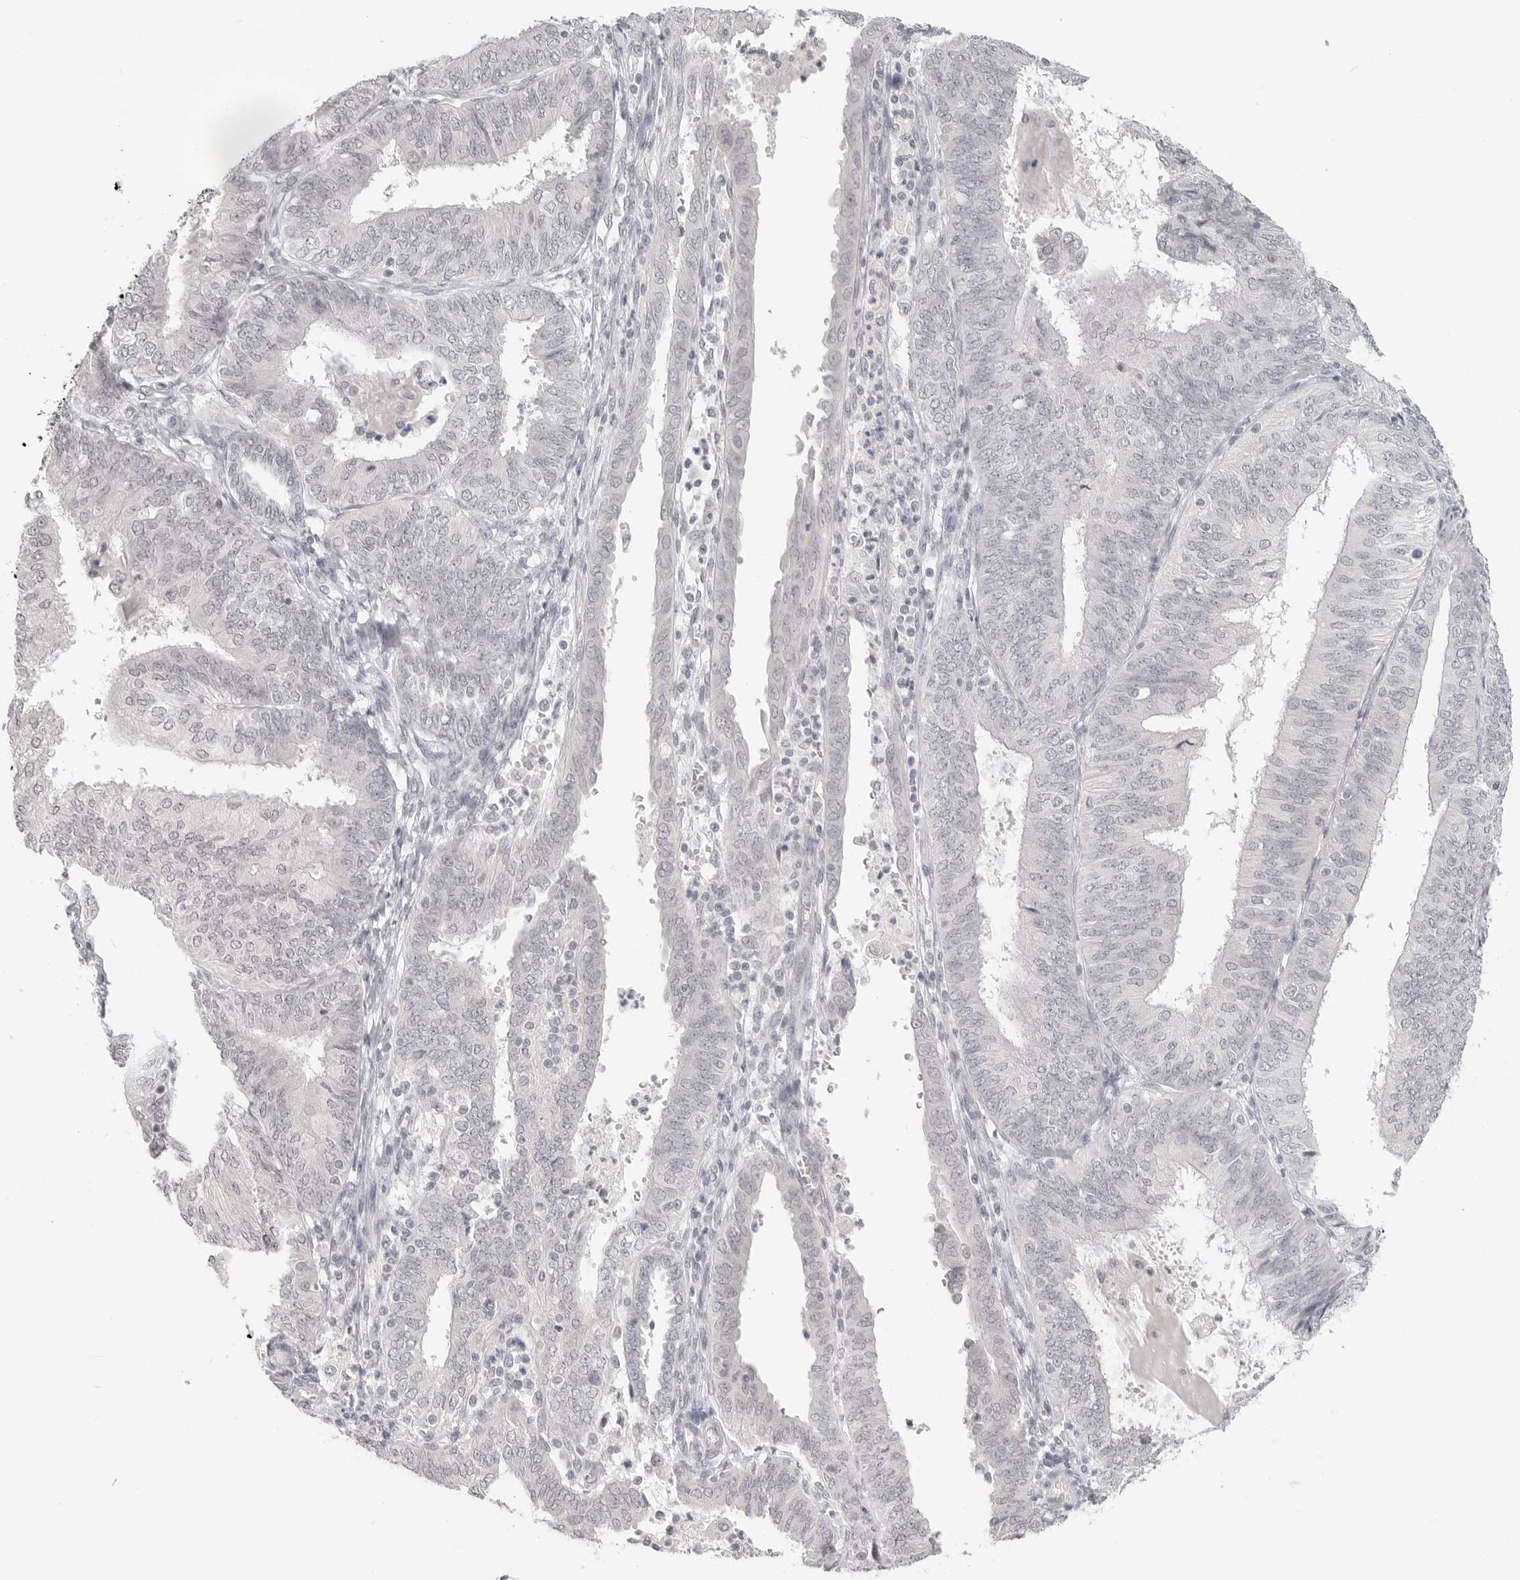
{"staining": {"intensity": "negative", "quantity": "none", "location": "none"}, "tissue": "endometrial cancer", "cell_type": "Tumor cells", "image_type": "cancer", "snomed": [{"axis": "morphology", "description": "Adenocarcinoma, NOS"}, {"axis": "topography", "description": "Endometrium"}], "caption": "A photomicrograph of adenocarcinoma (endometrial) stained for a protein exhibits no brown staining in tumor cells.", "gene": "KLK11", "patient": {"sex": "female", "age": 58}}